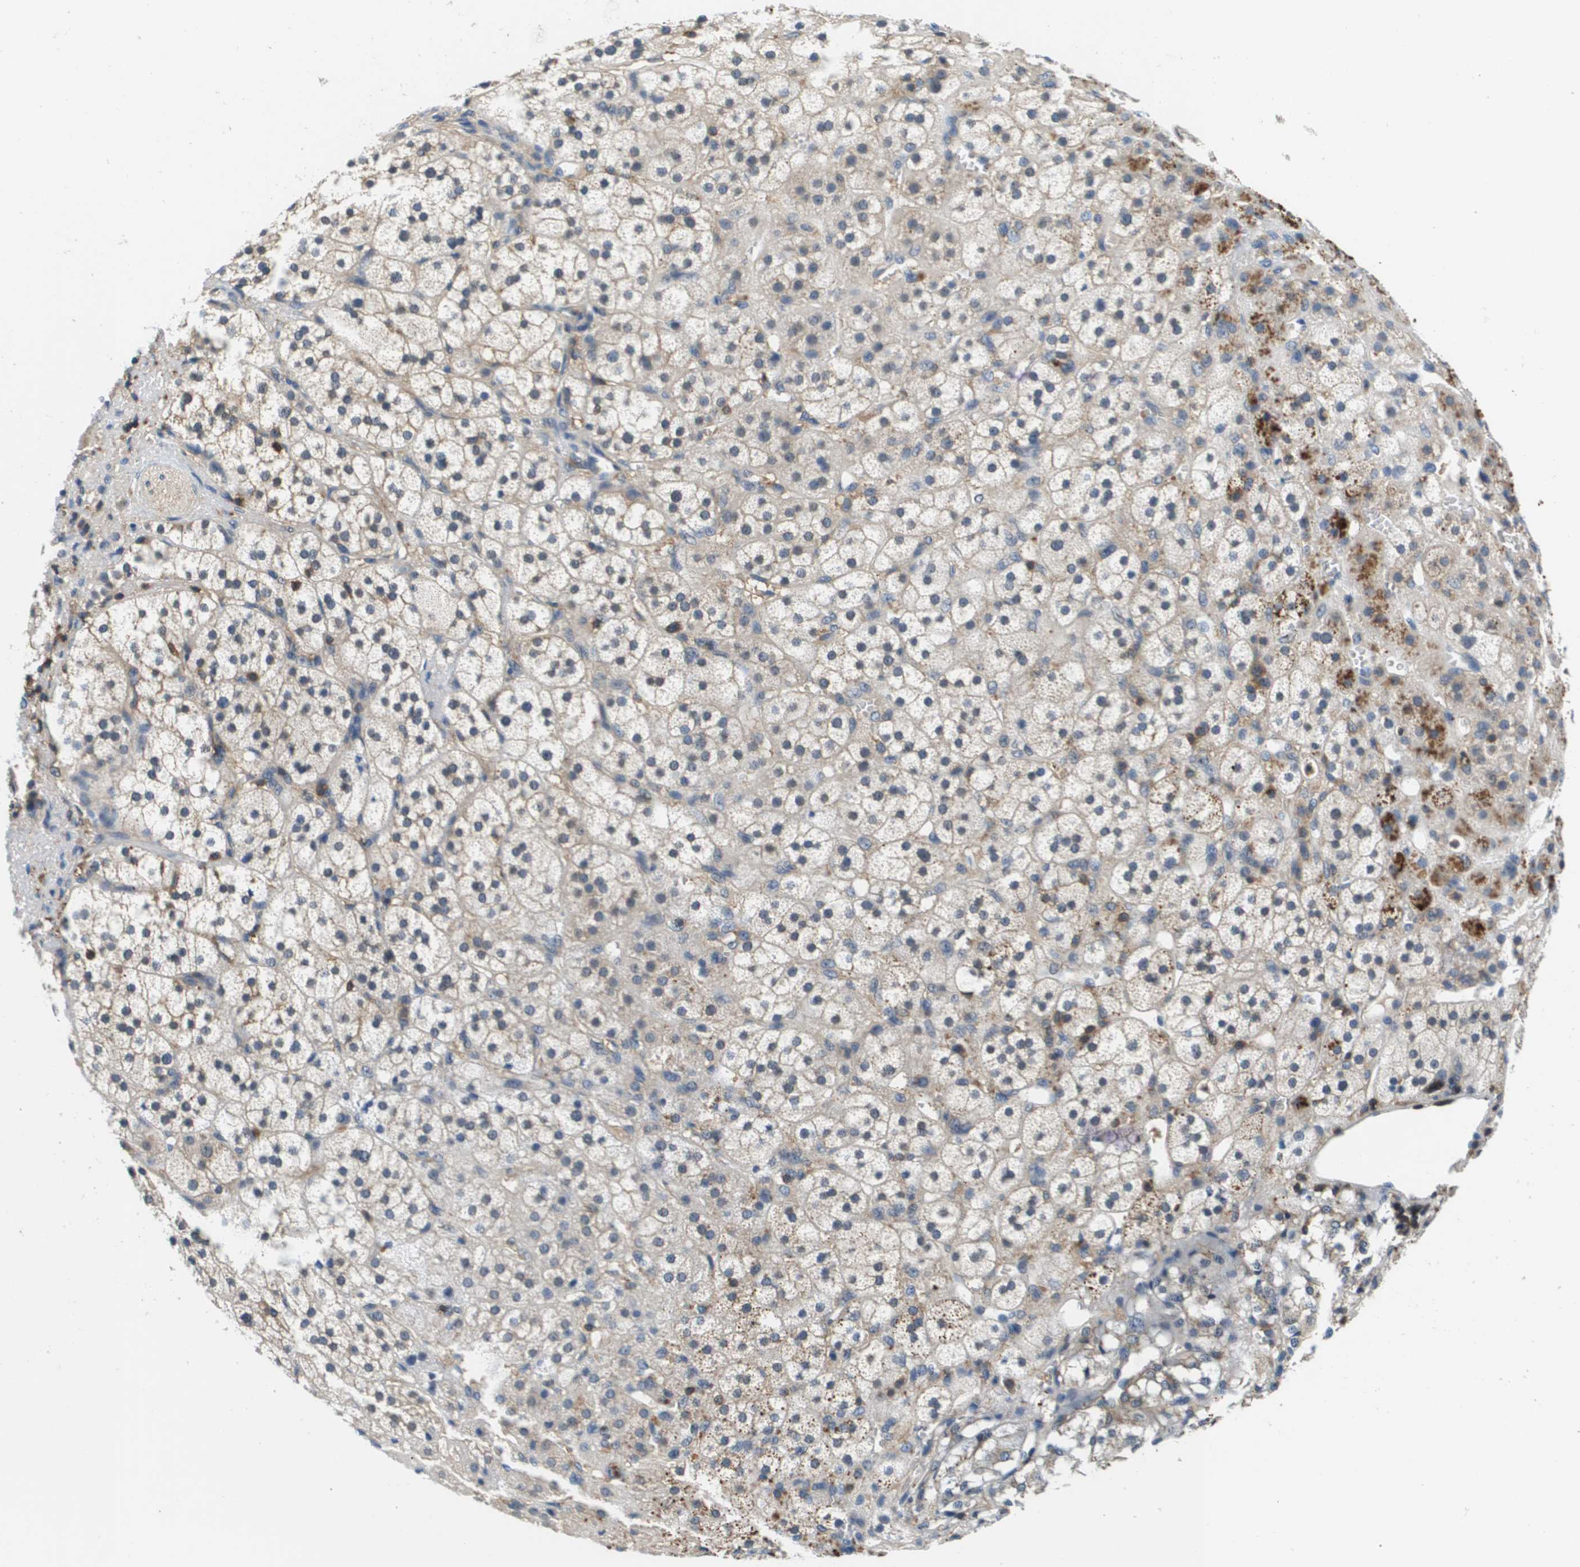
{"staining": {"intensity": "moderate", "quantity": "<25%", "location": "cytoplasmic/membranous"}, "tissue": "adrenal gland", "cell_type": "Glandular cells", "image_type": "normal", "snomed": [{"axis": "morphology", "description": "Normal tissue, NOS"}, {"axis": "topography", "description": "Adrenal gland"}], "caption": "Brown immunohistochemical staining in benign adrenal gland reveals moderate cytoplasmic/membranous positivity in about <25% of glandular cells.", "gene": "KCNQ5", "patient": {"sex": "male", "age": 56}}